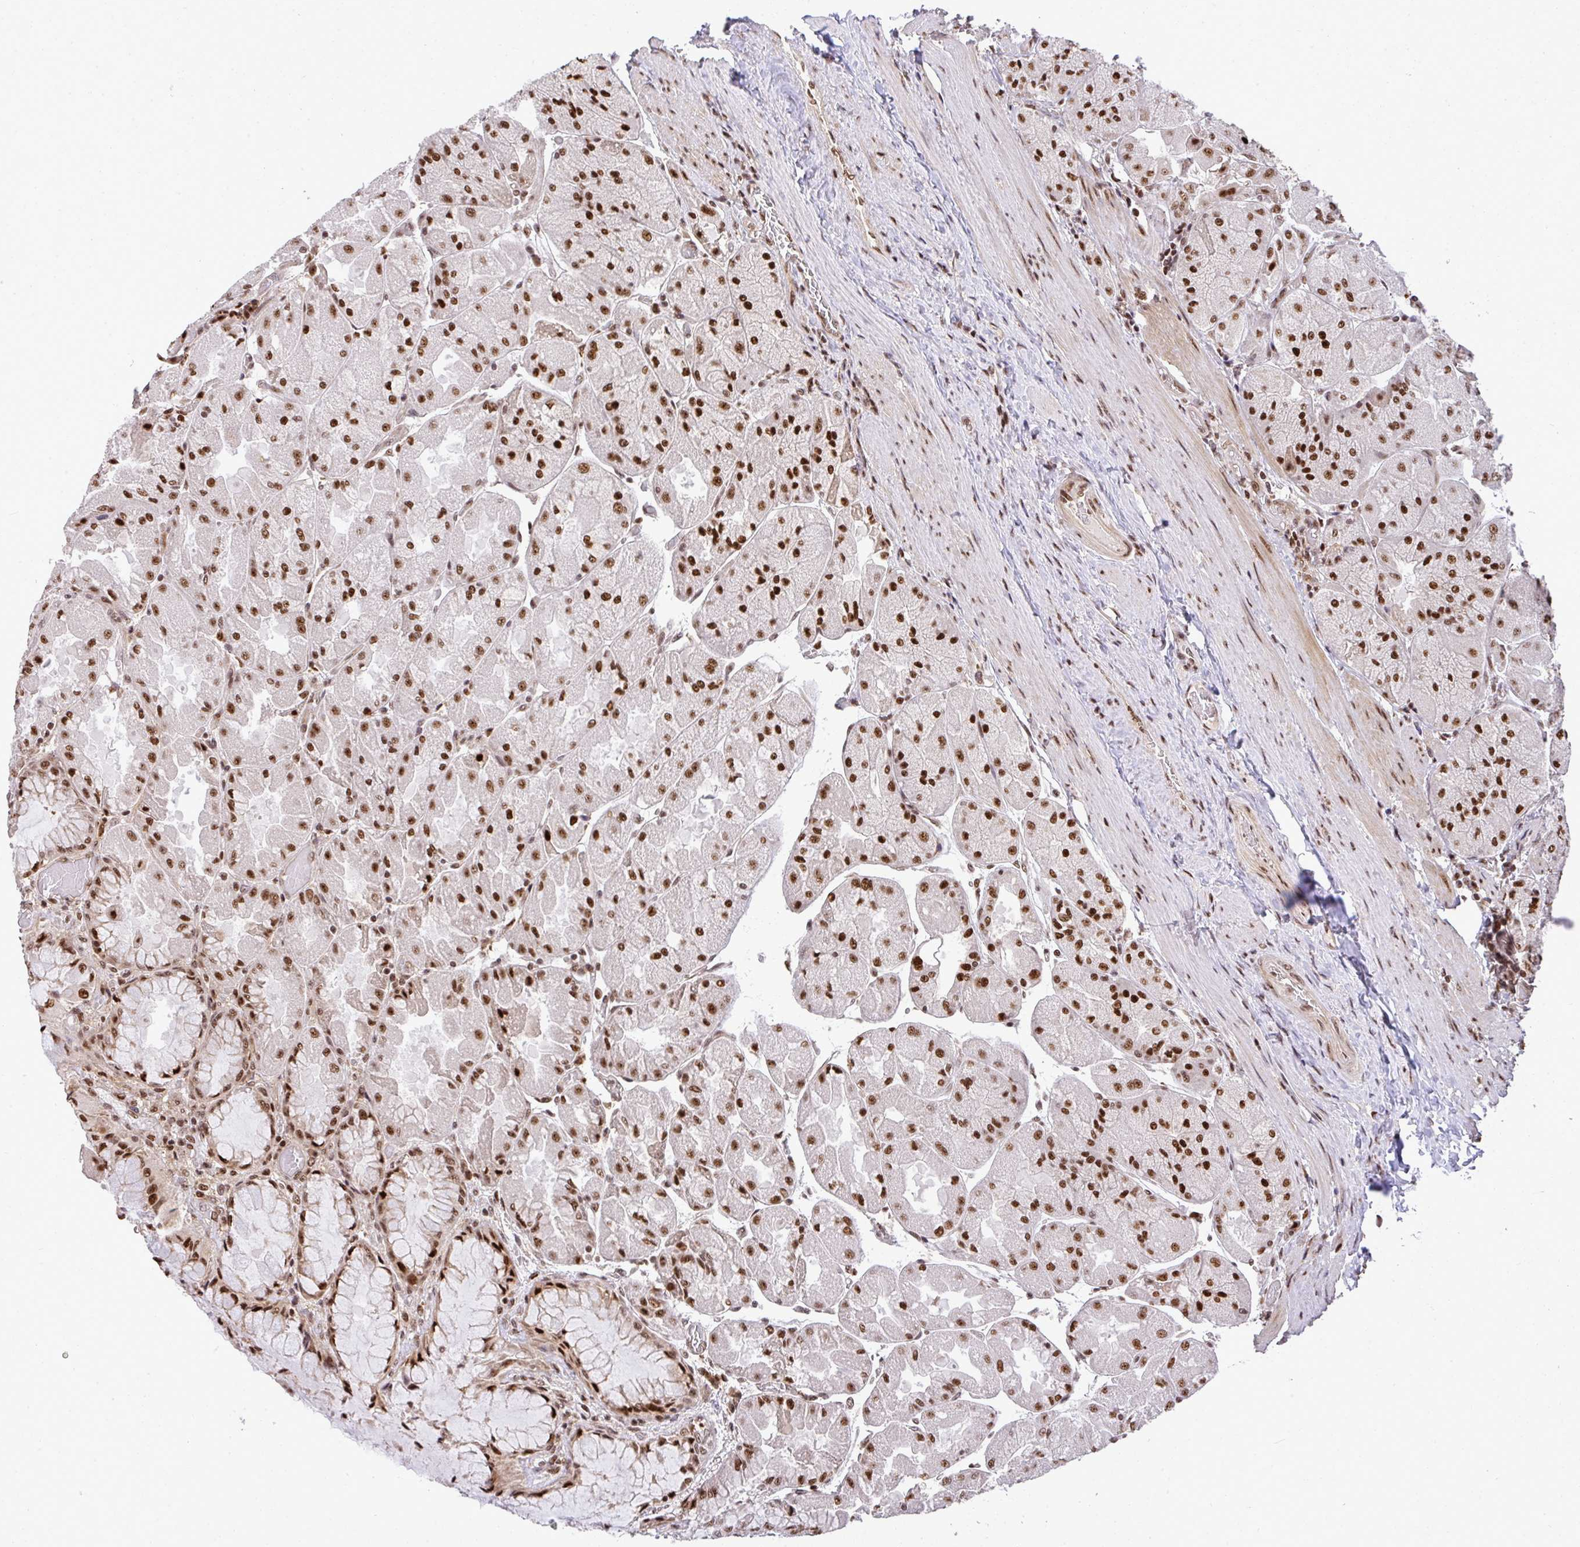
{"staining": {"intensity": "strong", "quantity": ">75%", "location": "nuclear"}, "tissue": "stomach", "cell_type": "Glandular cells", "image_type": "normal", "snomed": [{"axis": "morphology", "description": "Normal tissue, NOS"}, {"axis": "topography", "description": "Stomach"}], "caption": "Immunohistochemistry (IHC) of benign stomach demonstrates high levels of strong nuclear staining in approximately >75% of glandular cells.", "gene": "U2AF1L4", "patient": {"sex": "female", "age": 61}}